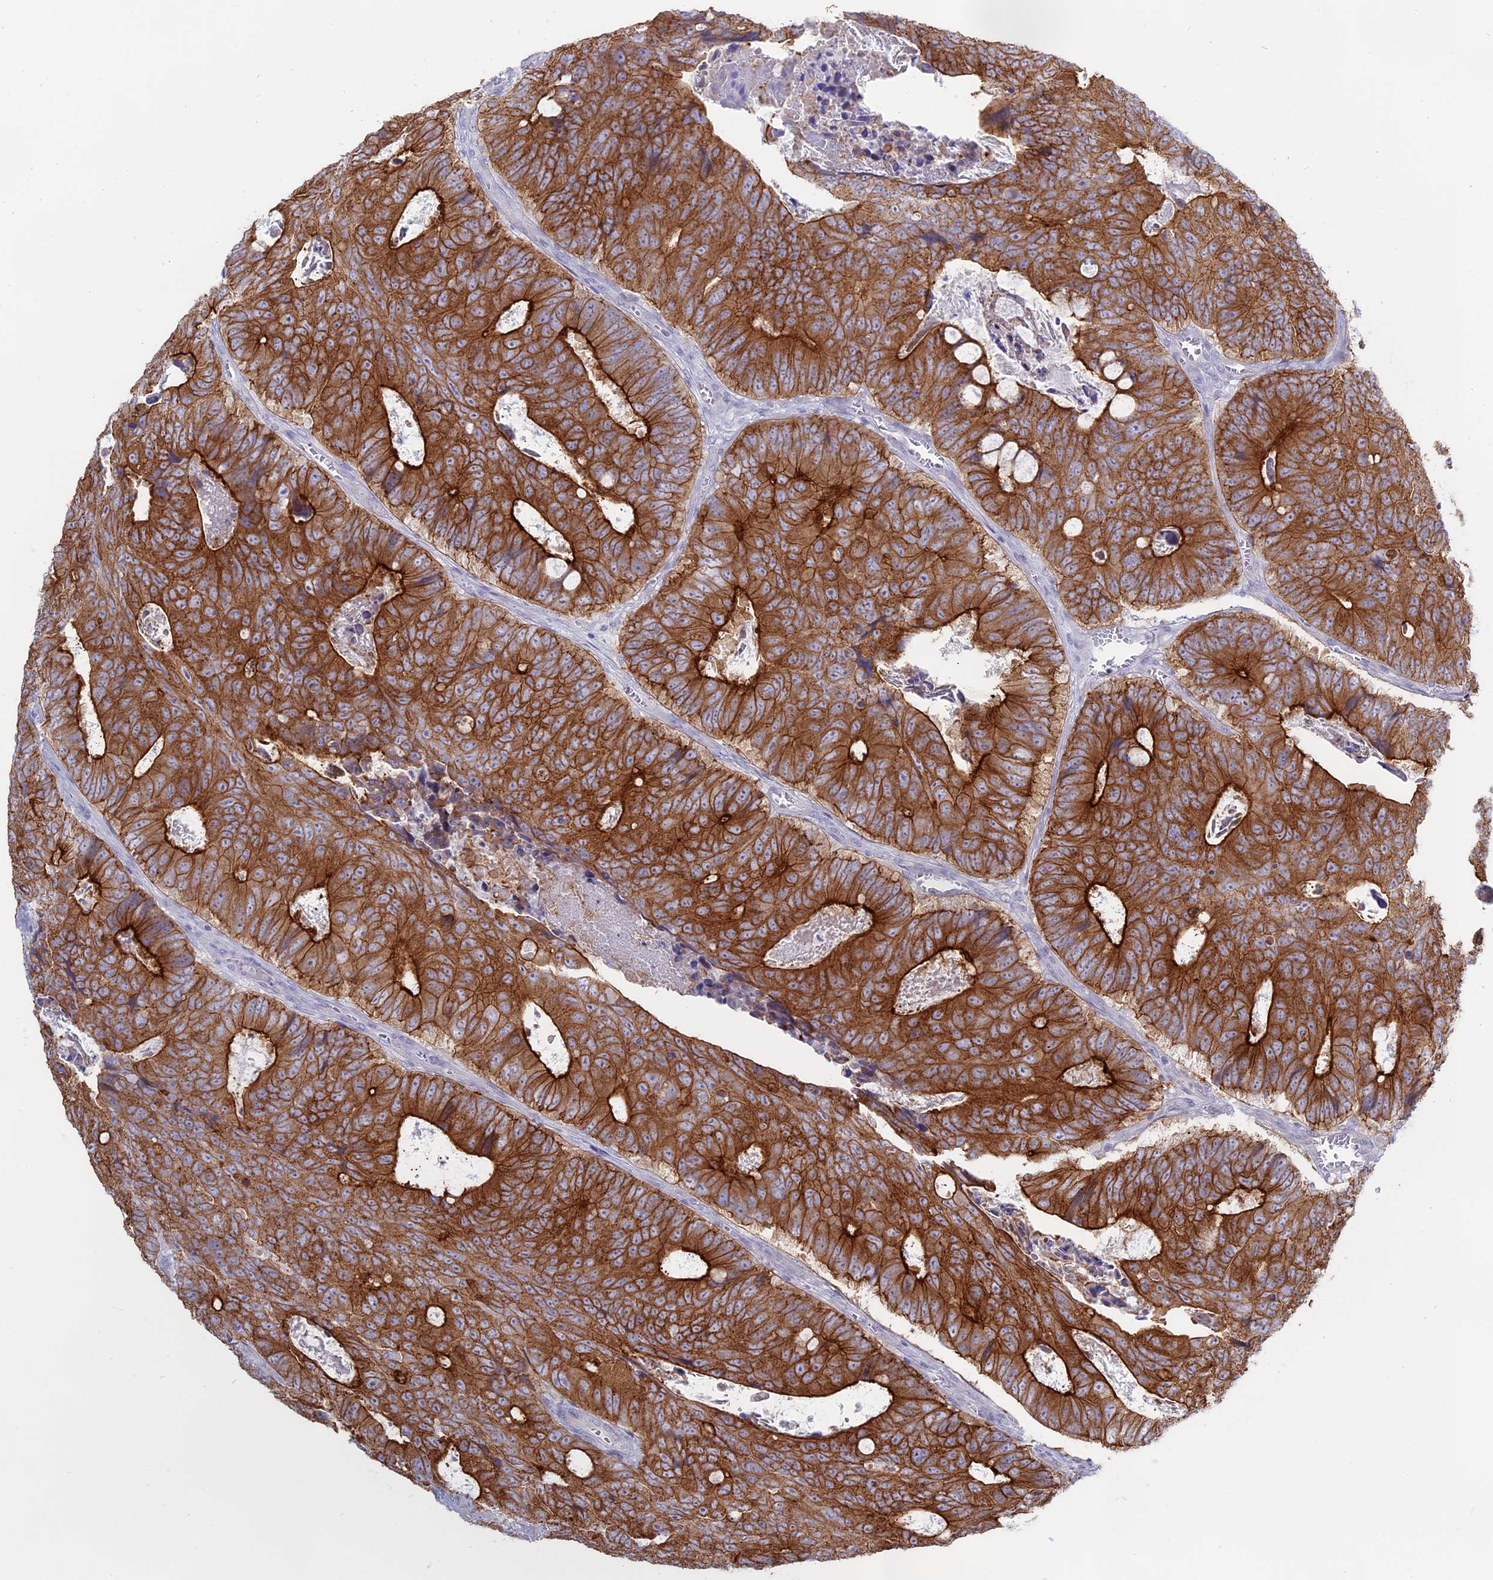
{"staining": {"intensity": "strong", "quantity": ">75%", "location": "cytoplasmic/membranous"}, "tissue": "colorectal cancer", "cell_type": "Tumor cells", "image_type": "cancer", "snomed": [{"axis": "morphology", "description": "Adenocarcinoma, NOS"}, {"axis": "topography", "description": "Colon"}], "caption": "Colorectal cancer was stained to show a protein in brown. There is high levels of strong cytoplasmic/membranous staining in about >75% of tumor cells. The protein is shown in brown color, while the nuclei are stained blue.", "gene": "MYO5B", "patient": {"sex": "male", "age": 87}}